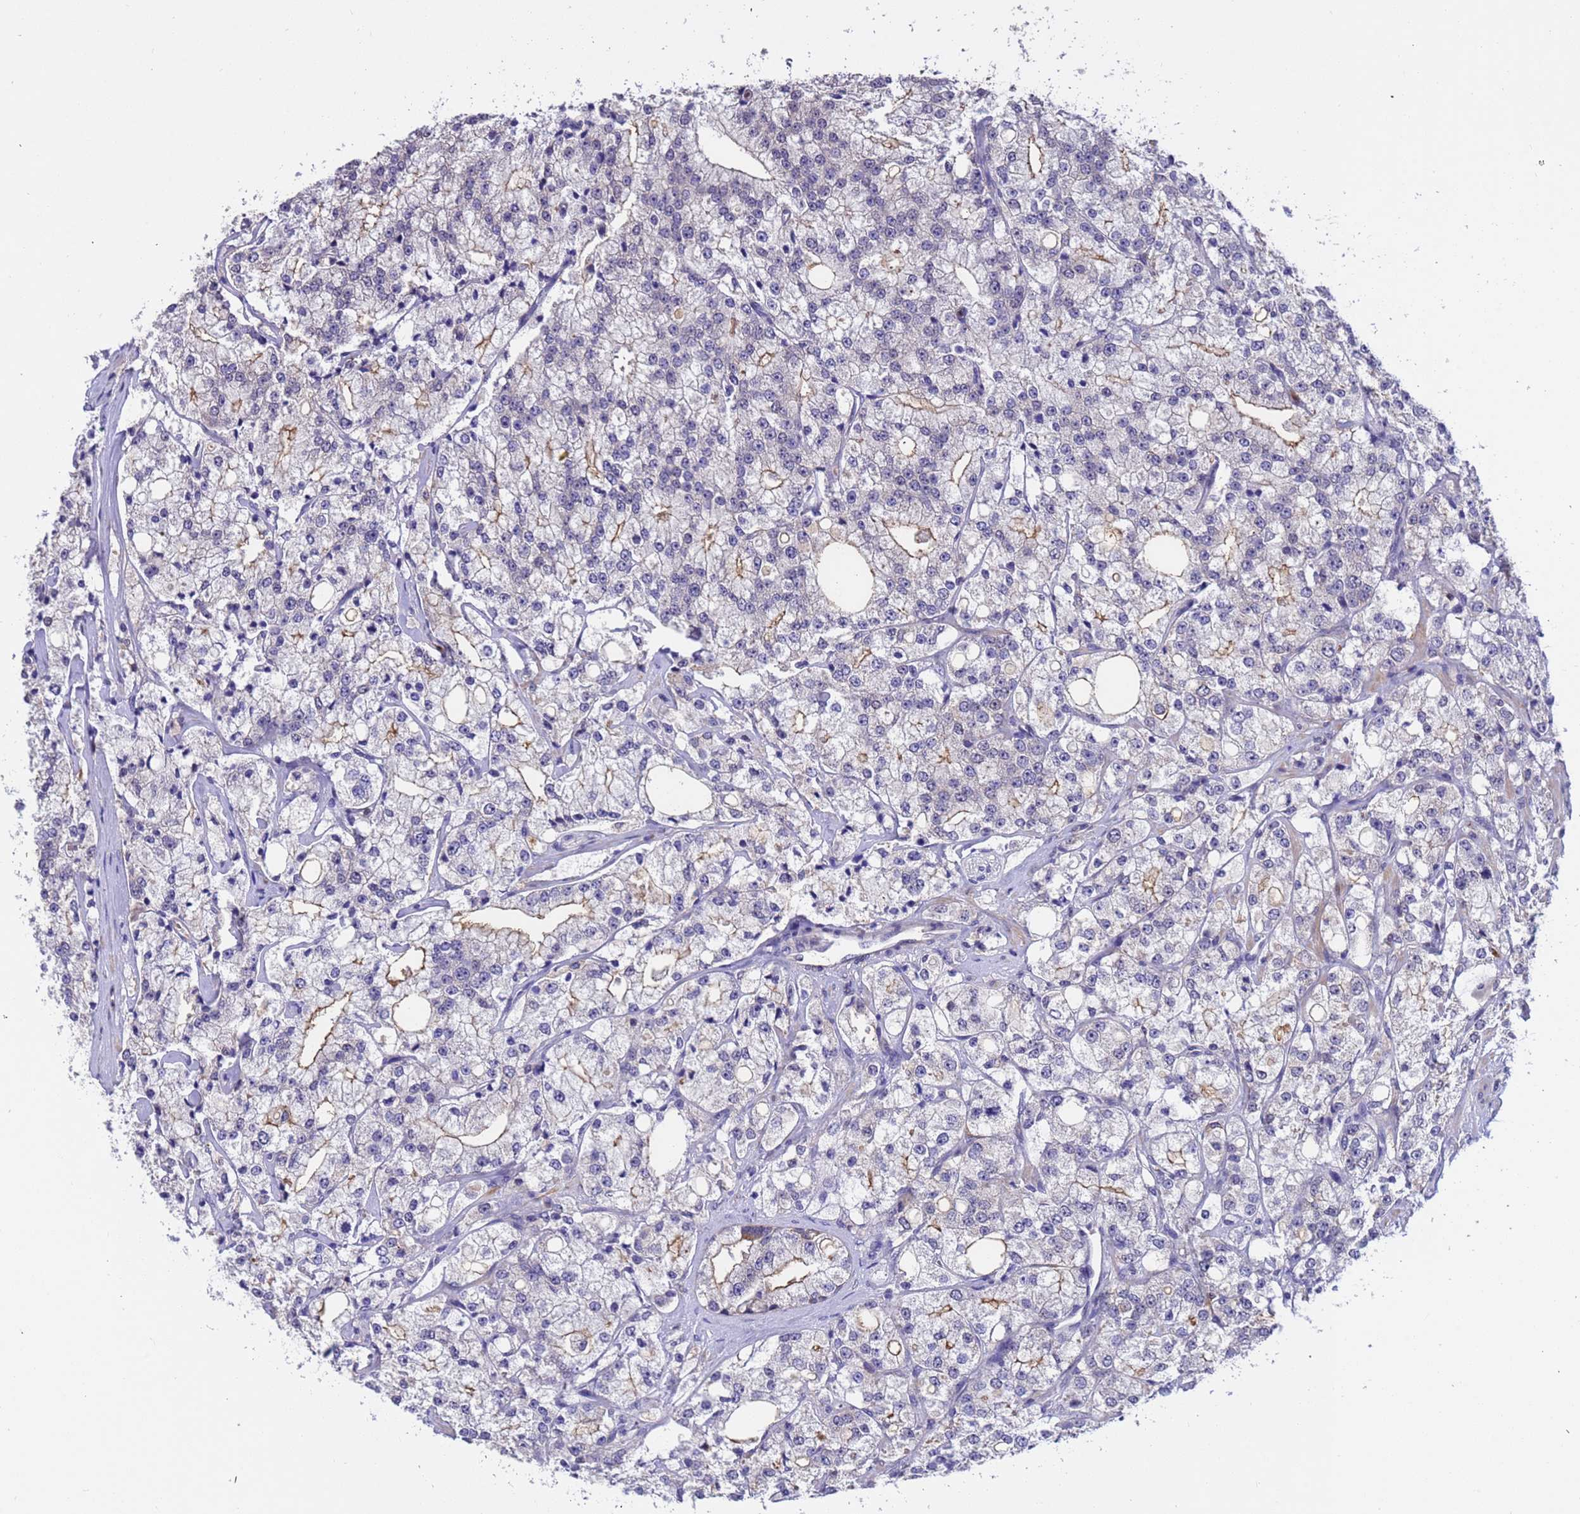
{"staining": {"intensity": "negative", "quantity": "none", "location": "none"}, "tissue": "prostate cancer", "cell_type": "Tumor cells", "image_type": "cancer", "snomed": [{"axis": "morphology", "description": "Adenocarcinoma, High grade"}, {"axis": "topography", "description": "Prostate"}], "caption": "There is no significant positivity in tumor cells of prostate high-grade adenocarcinoma. (Immunohistochemistry (ihc), brightfield microscopy, high magnification).", "gene": "AMPD3", "patient": {"sex": "male", "age": 64}}